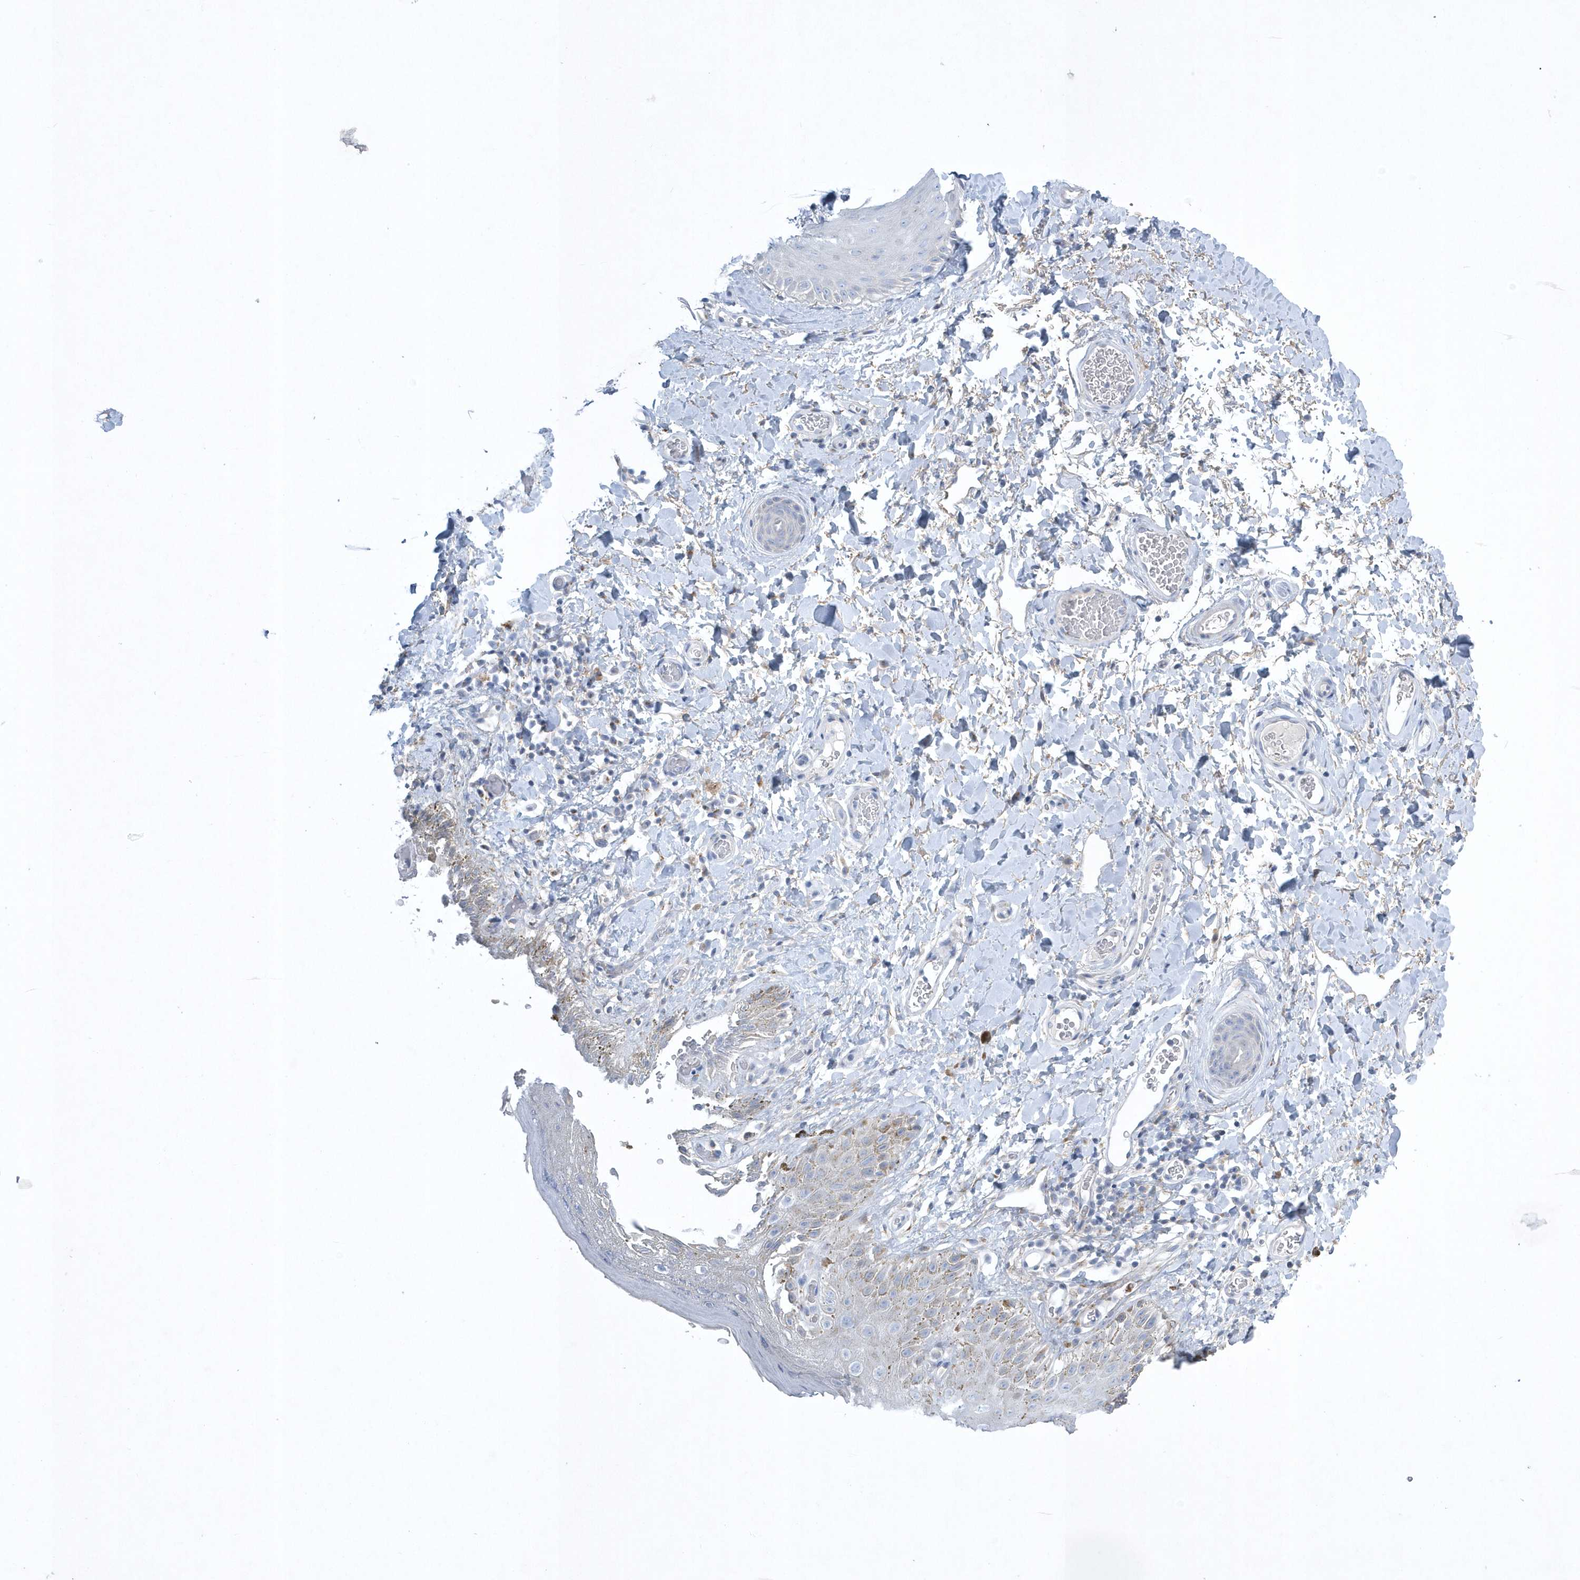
{"staining": {"intensity": "negative", "quantity": "none", "location": "none"}, "tissue": "skin", "cell_type": "Epidermal cells", "image_type": "normal", "snomed": [{"axis": "morphology", "description": "Normal tissue, NOS"}, {"axis": "topography", "description": "Anal"}], "caption": "Immunohistochemical staining of normal skin displays no significant staining in epidermal cells.", "gene": "SPATA18", "patient": {"sex": "male", "age": 44}}